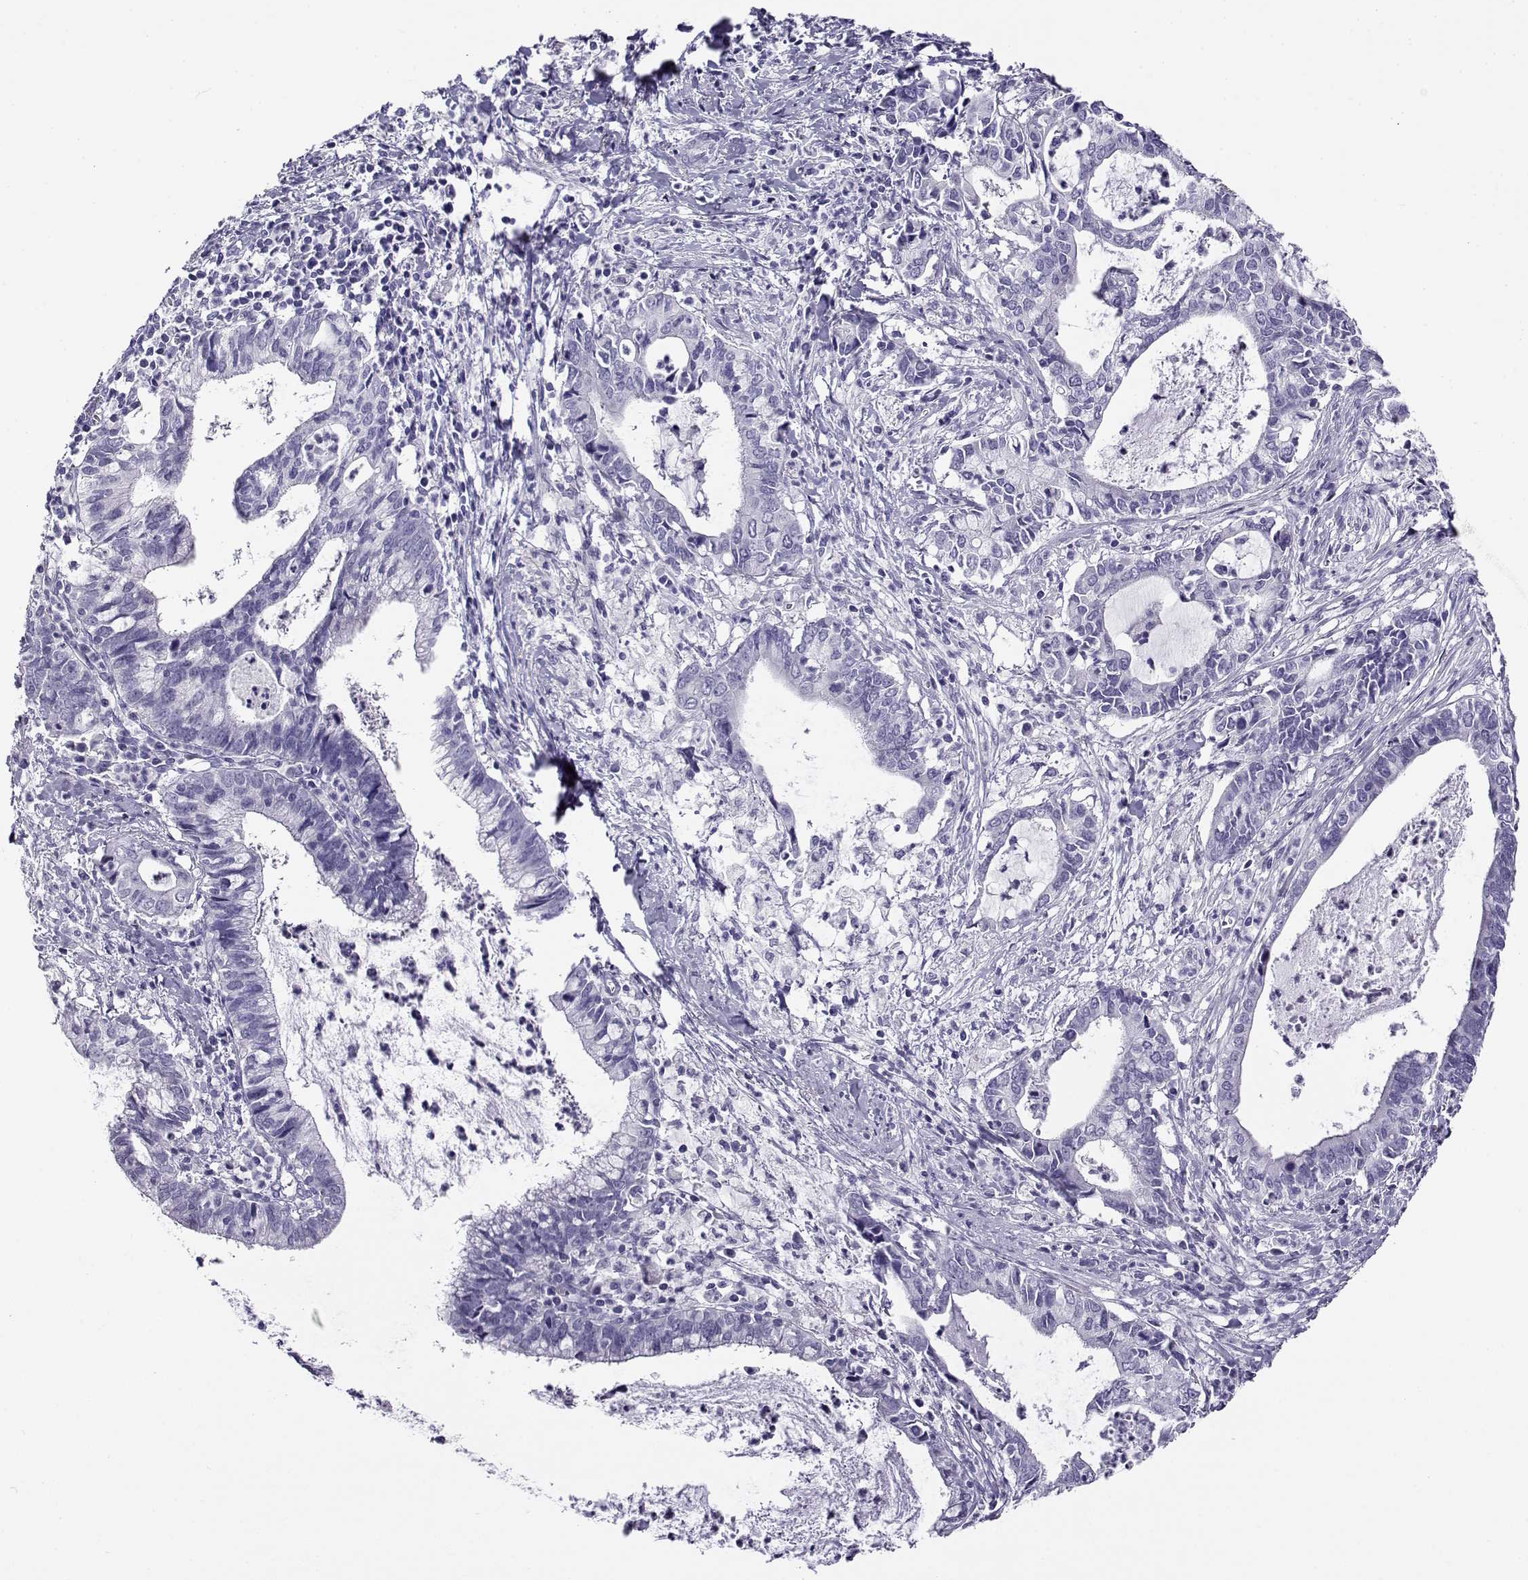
{"staining": {"intensity": "negative", "quantity": "none", "location": "none"}, "tissue": "cervical cancer", "cell_type": "Tumor cells", "image_type": "cancer", "snomed": [{"axis": "morphology", "description": "Adenocarcinoma, NOS"}, {"axis": "topography", "description": "Cervix"}], "caption": "Tumor cells are negative for protein expression in human cervical cancer. (DAB immunohistochemistry, high magnification).", "gene": "CABS1", "patient": {"sex": "female", "age": 42}}